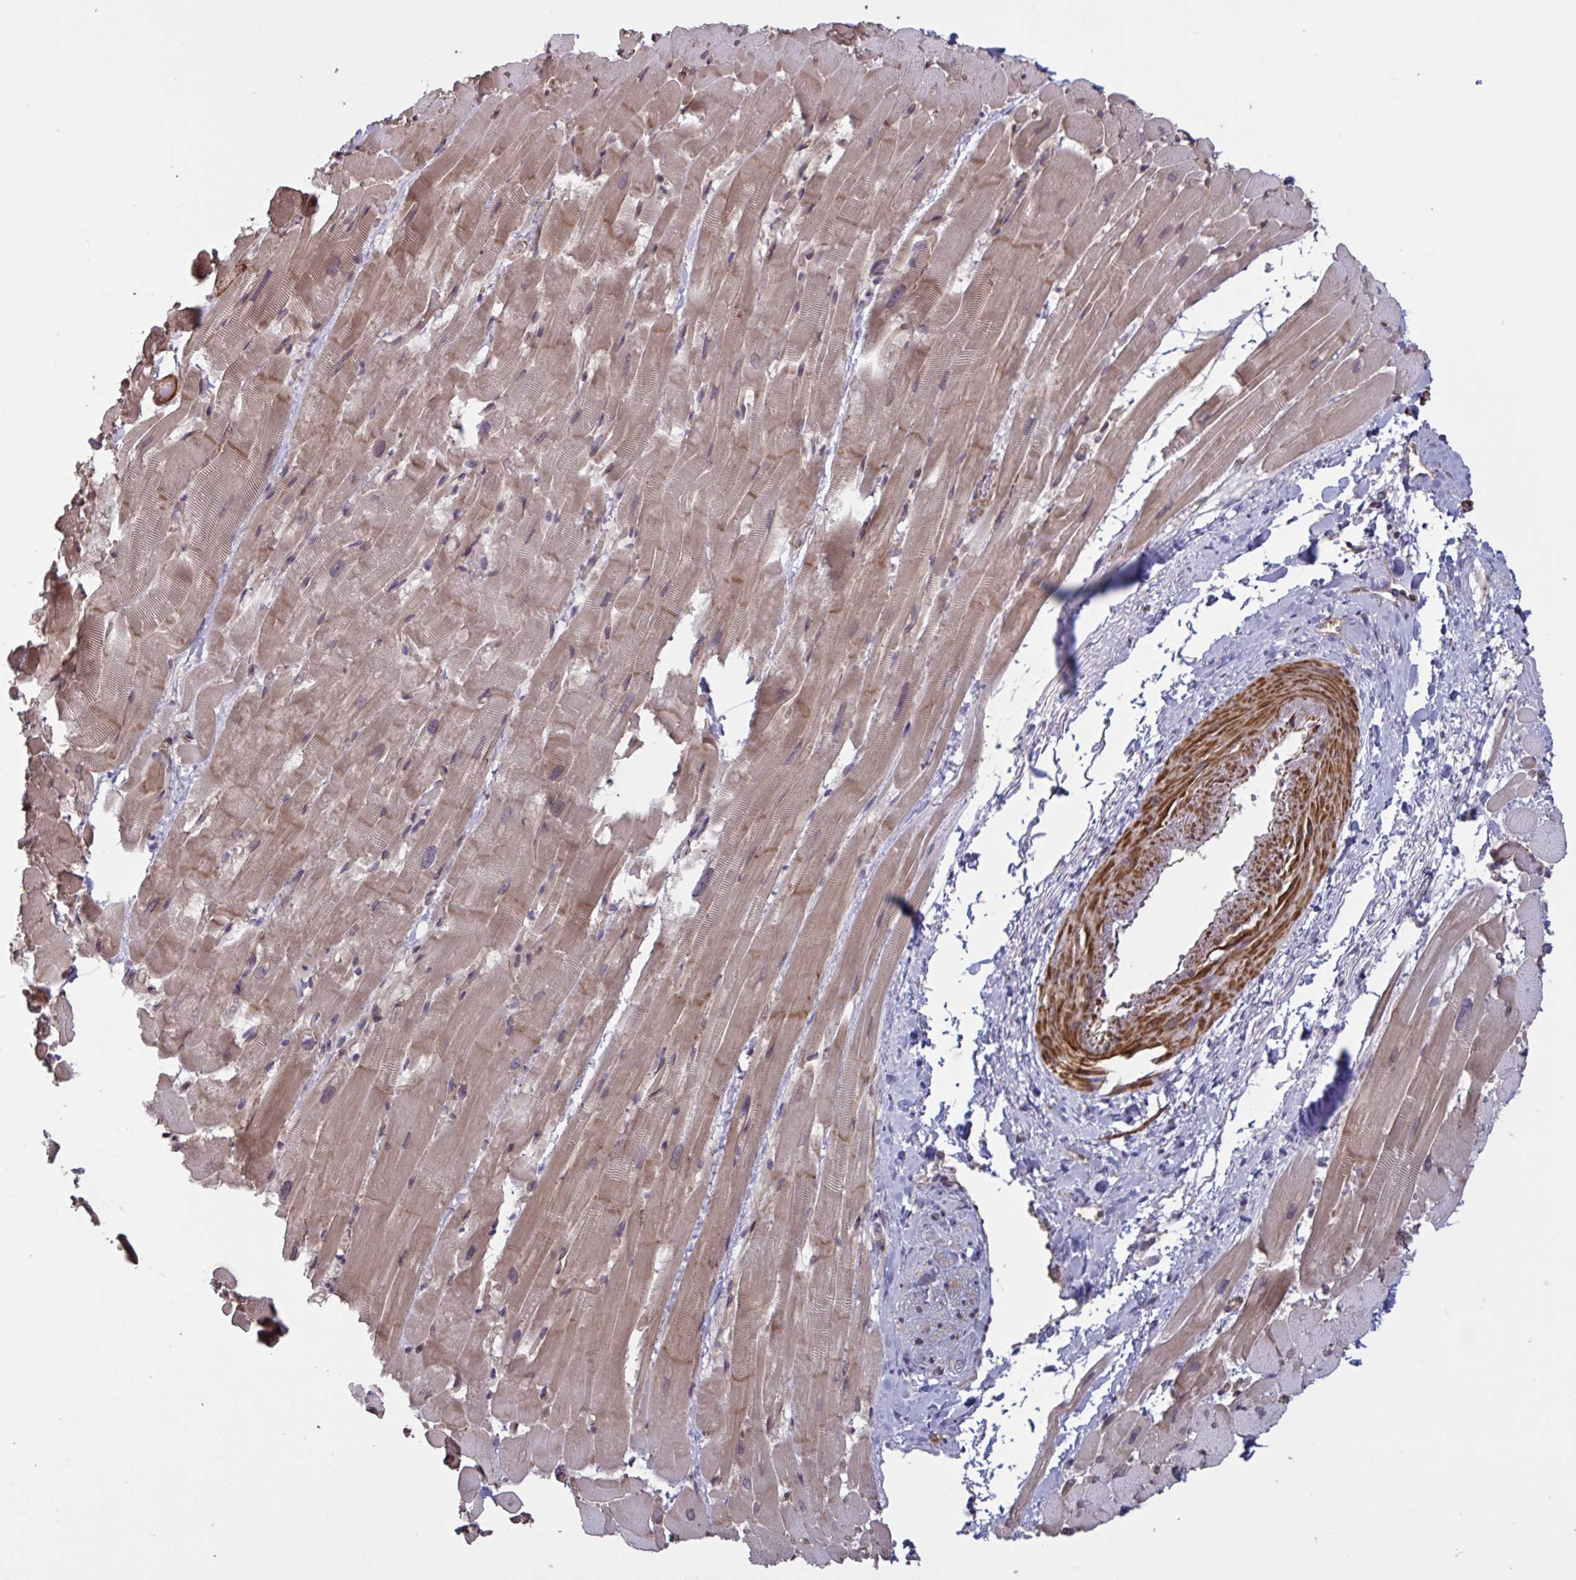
{"staining": {"intensity": "weak", "quantity": "25%-75%", "location": "cytoplasmic/membranous"}, "tissue": "heart muscle", "cell_type": "Cardiomyocytes", "image_type": "normal", "snomed": [{"axis": "morphology", "description": "Normal tissue, NOS"}, {"axis": "topography", "description": "Heart"}], "caption": "IHC (DAB (3,3'-diaminobenzidine)) staining of normal heart muscle reveals weak cytoplasmic/membranous protein positivity in about 25%-75% of cardiomyocytes. (DAB (3,3'-diaminobenzidine) IHC with brightfield microscopy, high magnification).", "gene": "IPO5", "patient": {"sex": "male", "age": 37}}